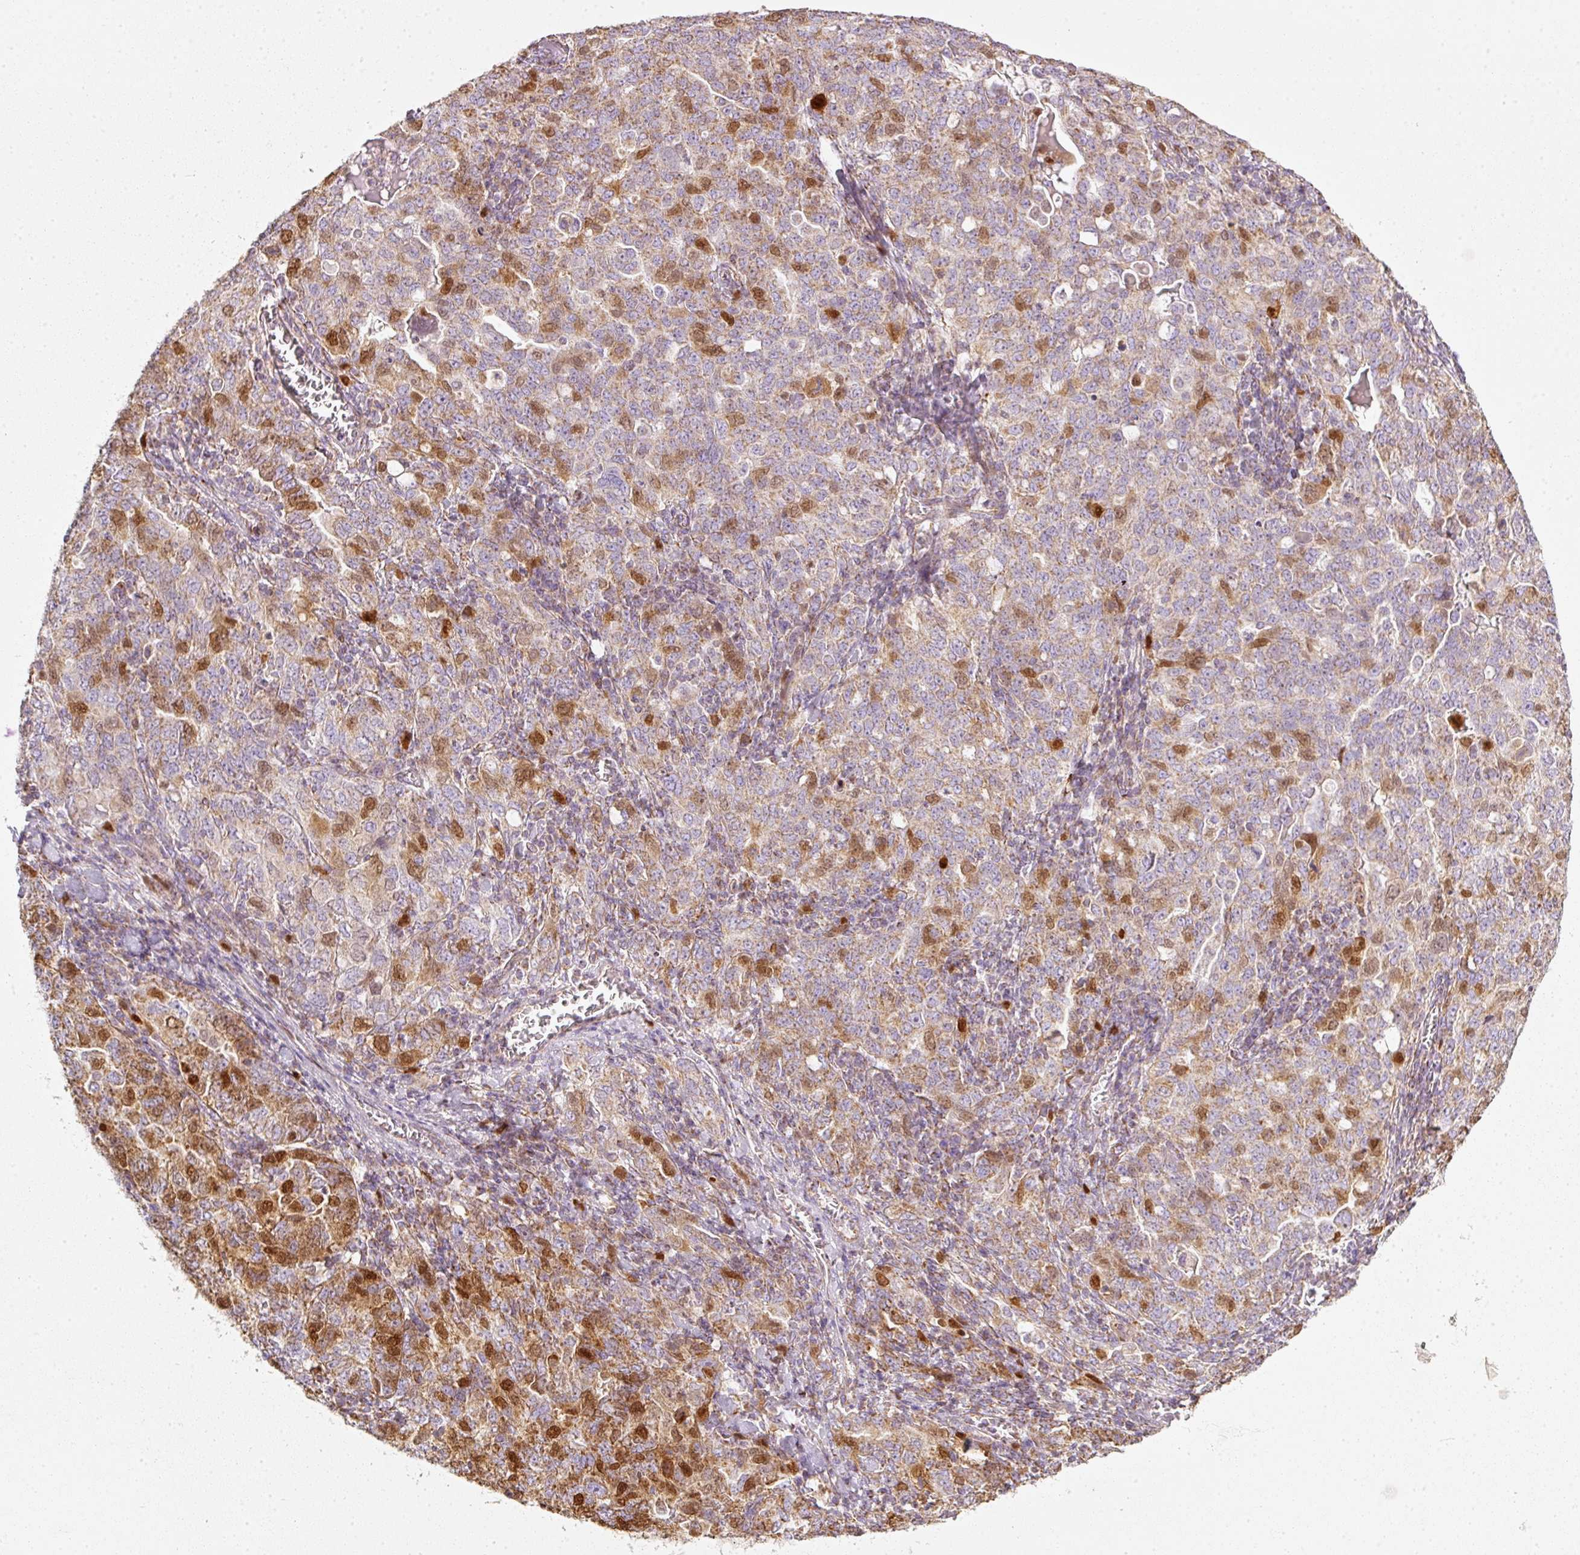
{"staining": {"intensity": "moderate", "quantity": ">75%", "location": "cytoplasmic/membranous,nuclear"}, "tissue": "ovarian cancer", "cell_type": "Tumor cells", "image_type": "cancer", "snomed": [{"axis": "morphology", "description": "Carcinoma, endometroid"}, {"axis": "topography", "description": "Ovary"}], "caption": "DAB (3,3'-diaminobenzidine) immunohistochemical staining of human endometroid carcinoma (ovarian) displays moderate cytoplasmic/membranous and nuclear protein positivity in approximately >75% of tumor cells.", "gene": "DUT", "patient": {"sex": "female", "age": 62}}